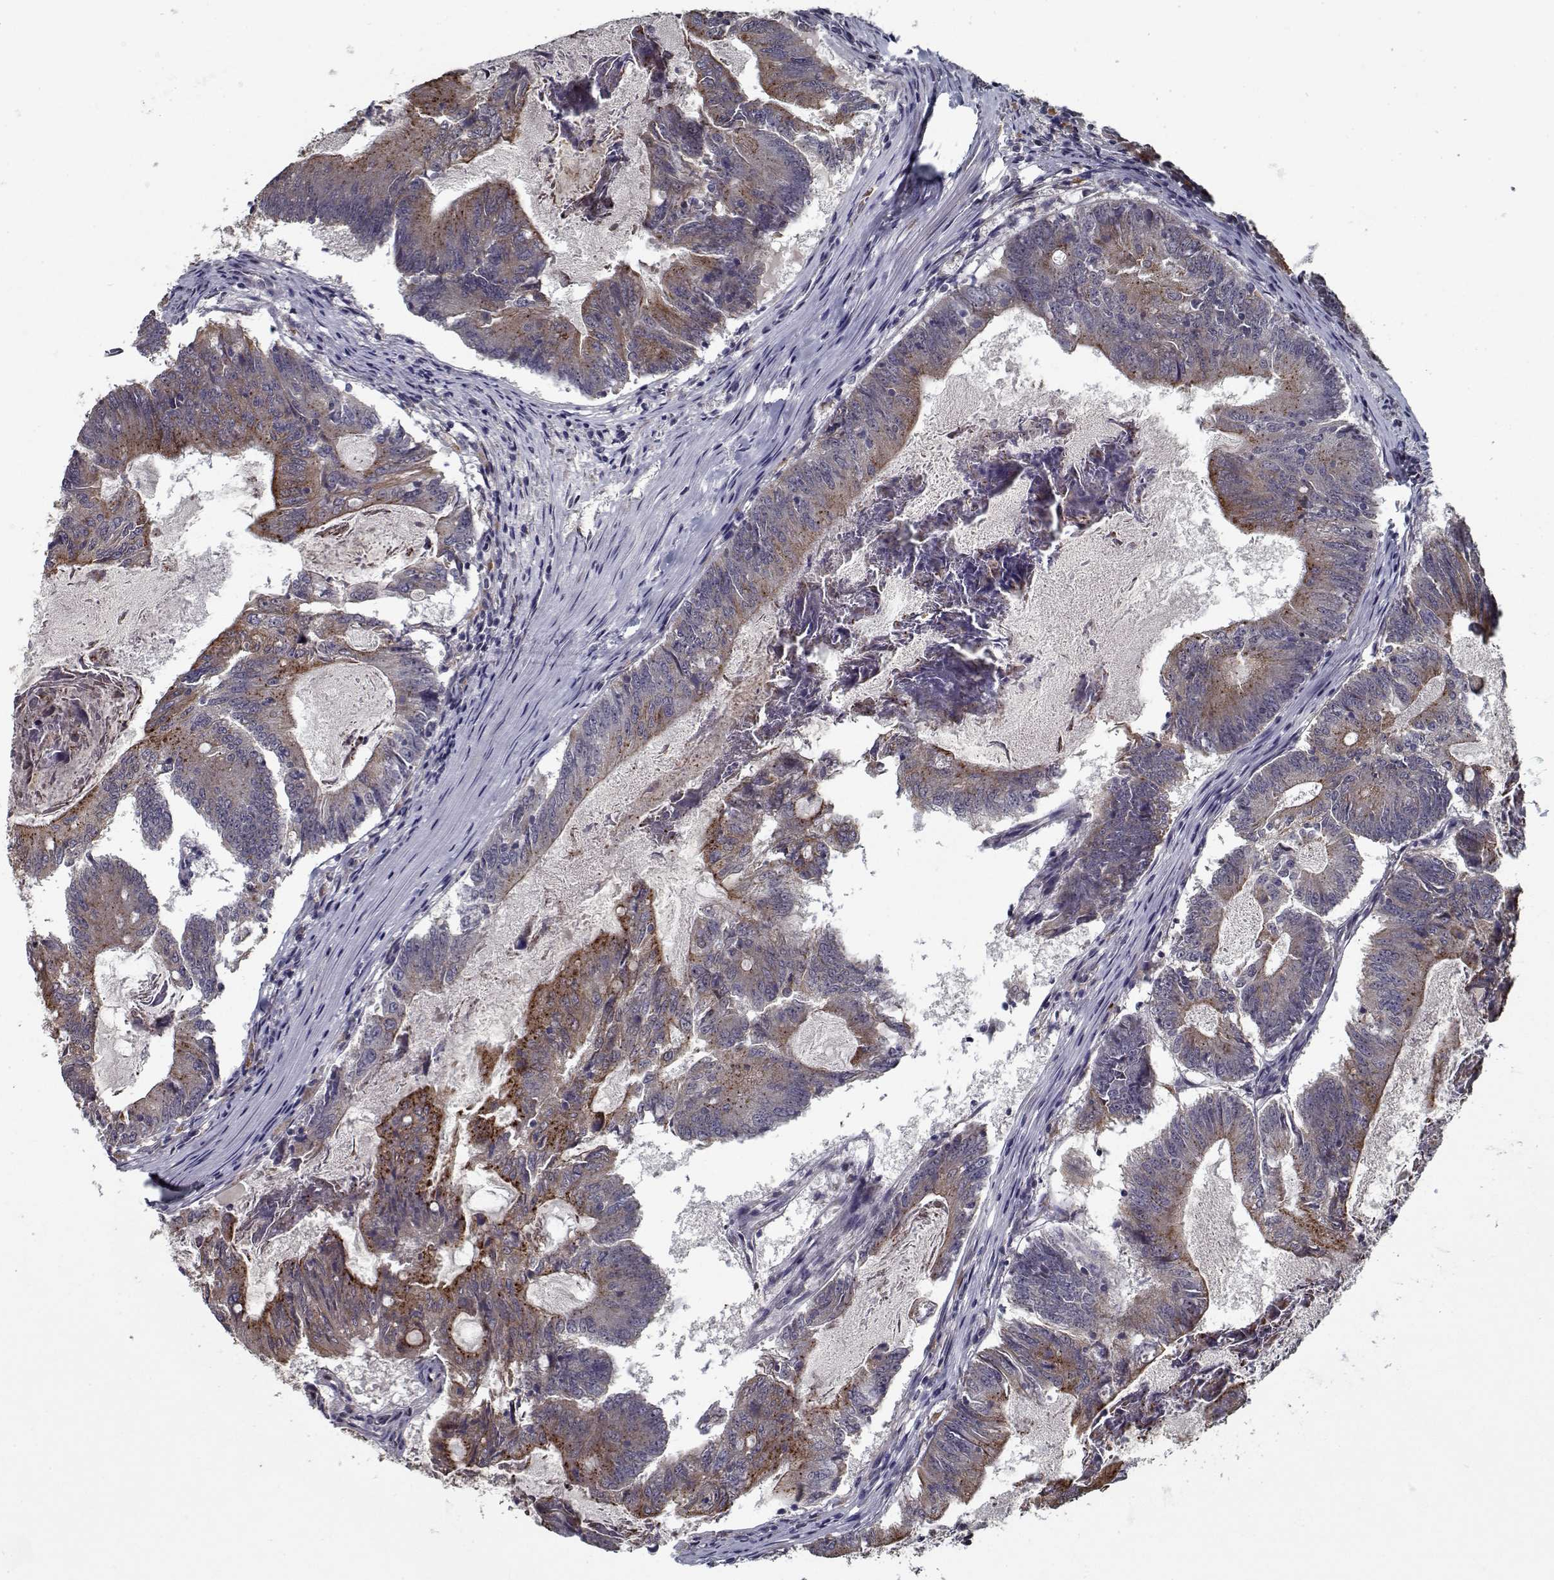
{"staining": {"intensity": "moderate", "quantity": "<25%", "location": "cytoplasmic/membranous"}, "tissue": "colorectal cancer", "cell_type": "Tumor cells", "image_type": "cancer", "snomed": [{"axis": "morphology", "description": "Adenocarcinoma, NOS"}, {"axis": "topography", "description": "Colon"}], "caption": "Immunohistochemistry (IHC) staining of colorectal cancer (adenocarcinoma), which reveals low levels of moderate cytoplasmic/membranous expression in about <25% of tumor cells indicating moderate cytoplasmic/membranous protein staining. The staining was performed using DAB (brown) for protein detection and nuclei were counterstained in hematoxylin (blue).", "gene": "NLK", "patient": {"sex": "female", "age": 70}}